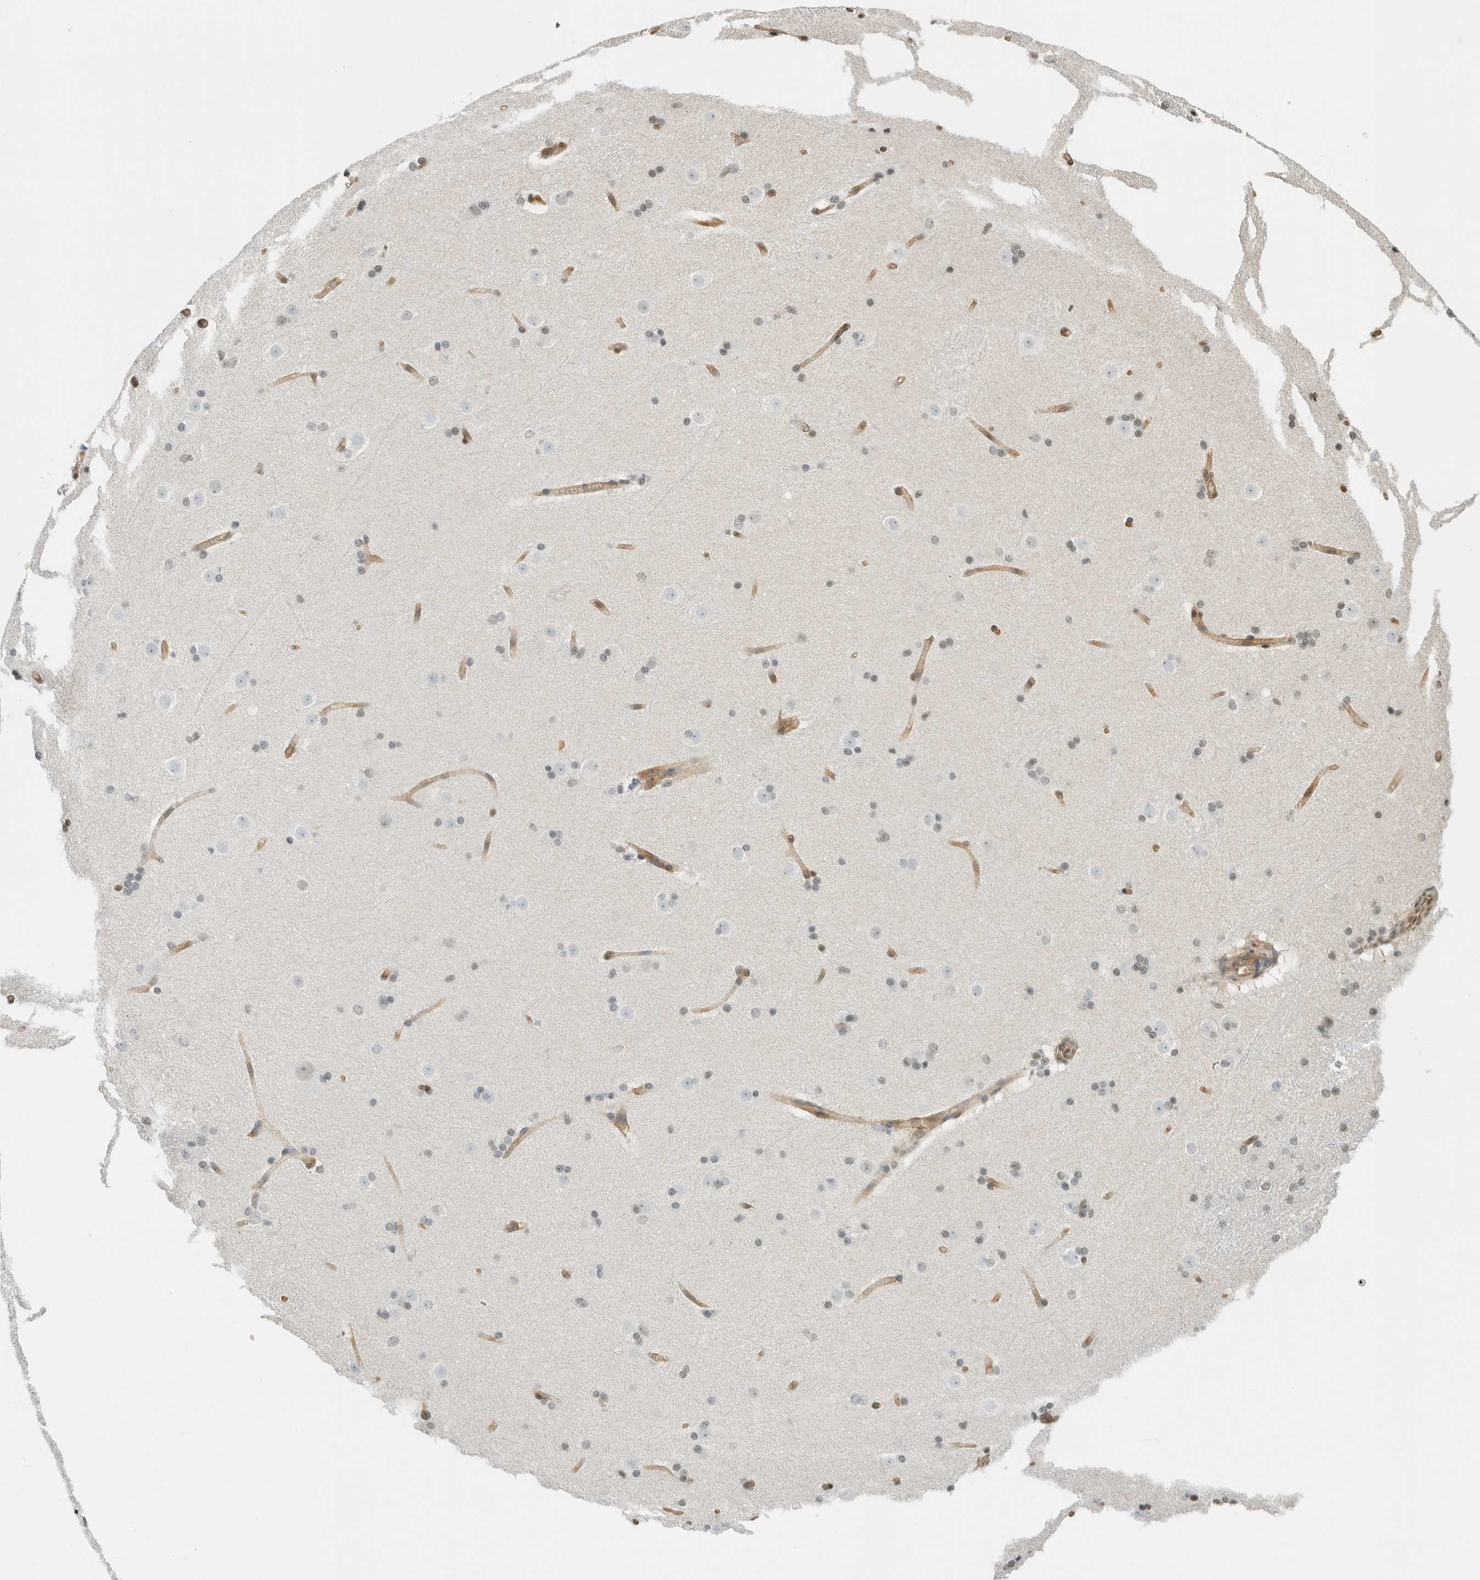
{"staining": {"intensity": "negative", "quantity": "none", "location": "none"}, "tissue": "caudate", "cell_type": "Glial cells", "image_type": "normal", "snomed": [{"axis": "morphology", "description": "Normal tissue, NOS"}, {"axis": "topography", "description": "Lateral ventricle wall"}], "caption": "This is an IHC photomicrograph of normal human caudate. There is no expression in glial cells.", "gene": "NIBAN2", "patient": {"sex": "female", "age": 19}}